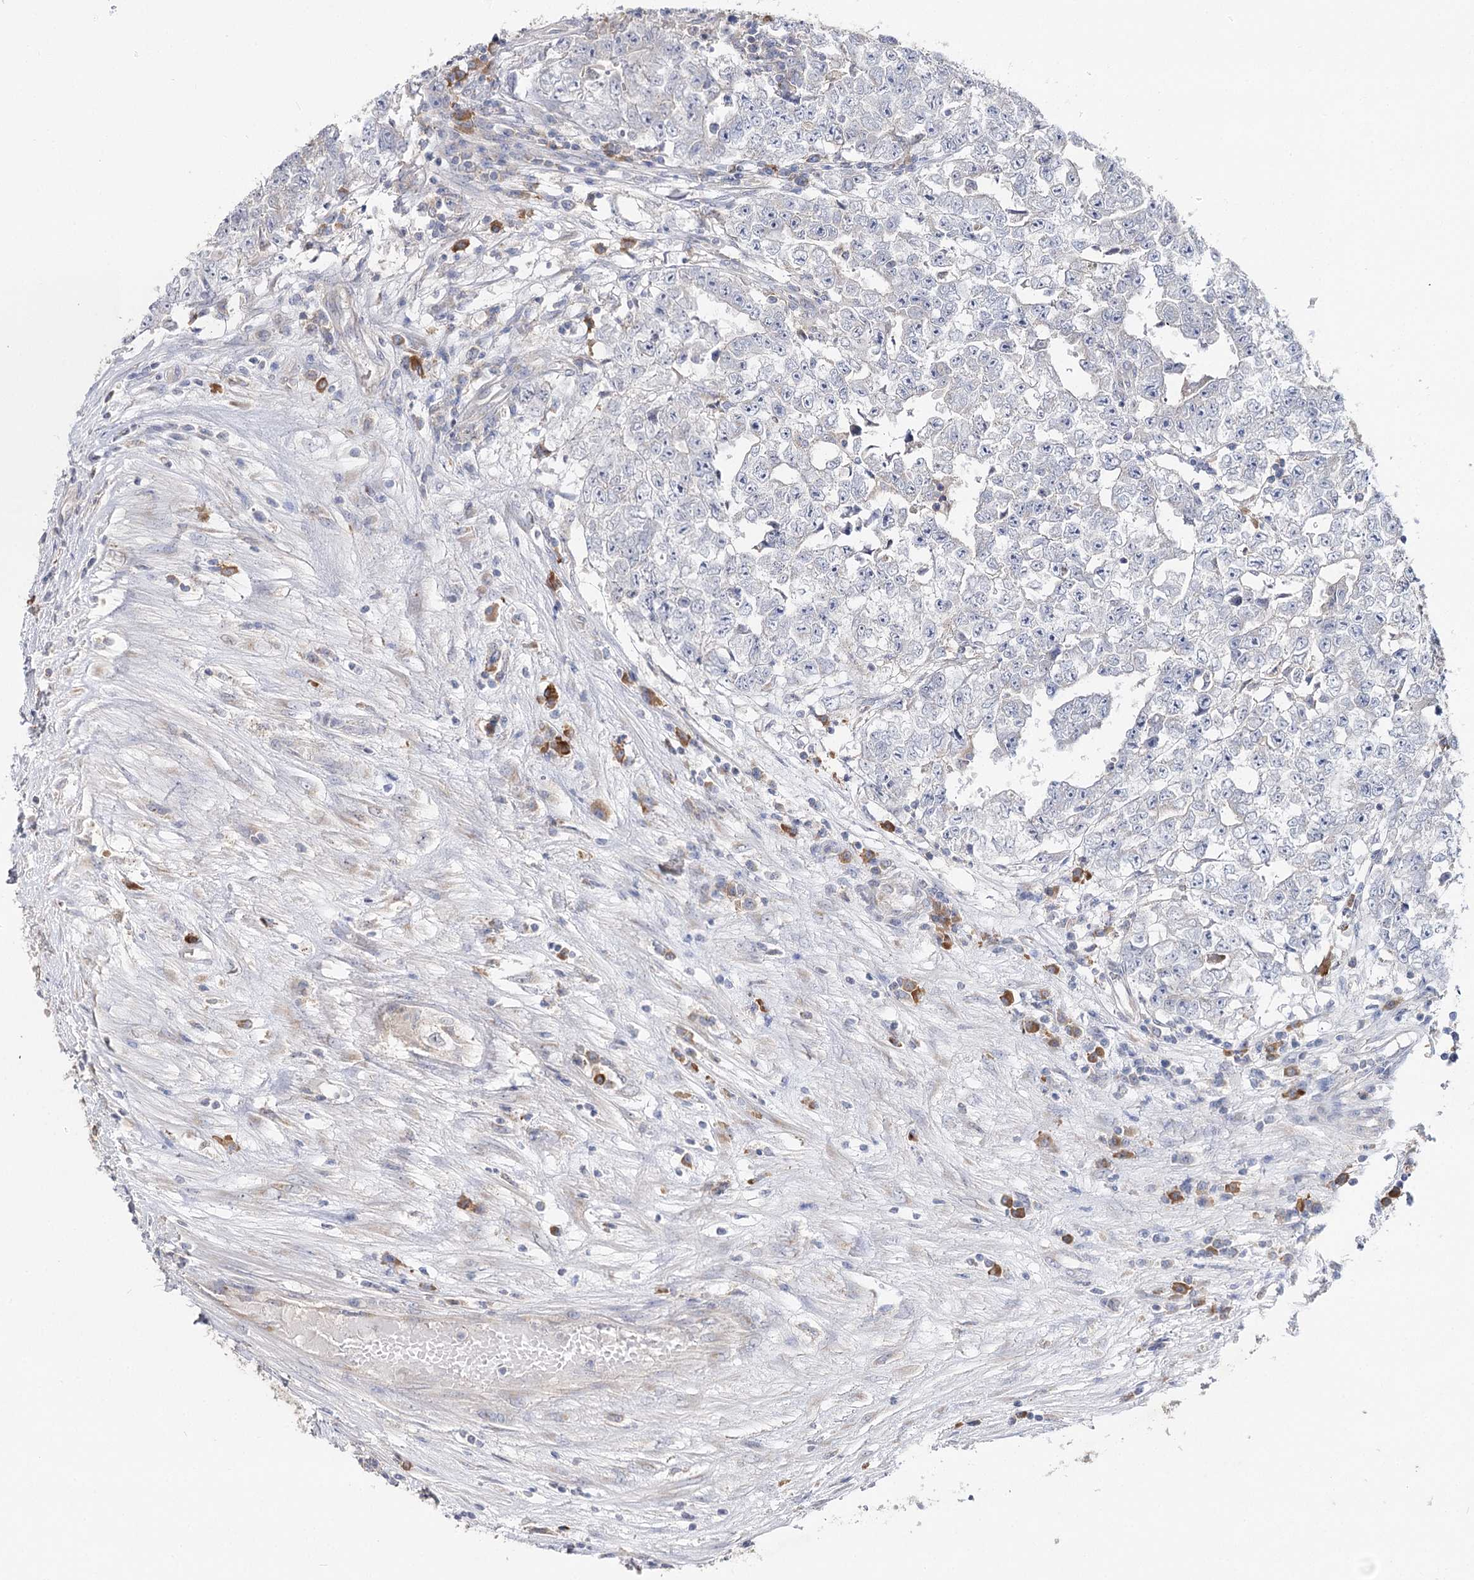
{"staining": {"intensity": "negative", "quantity": "none", "location": "none"}, "tissue": "testis cancer", "cell_type": "Tumor cells", "image_type": "cancer", "snomed": [{"axis": "morphology", "description": "Carcinoma, Embryonal, NOS"}, {"axis": "topography", "description": "Testis"}], "caption": "Immunohistochemistry (IHC) histopathology image of neoplastic tissue: human testis cancer stained with DAB reveals no significant protein expression in tumor cells.", "gene": "IL1RAP", "patient": {"sex": "male", "age": 25}}